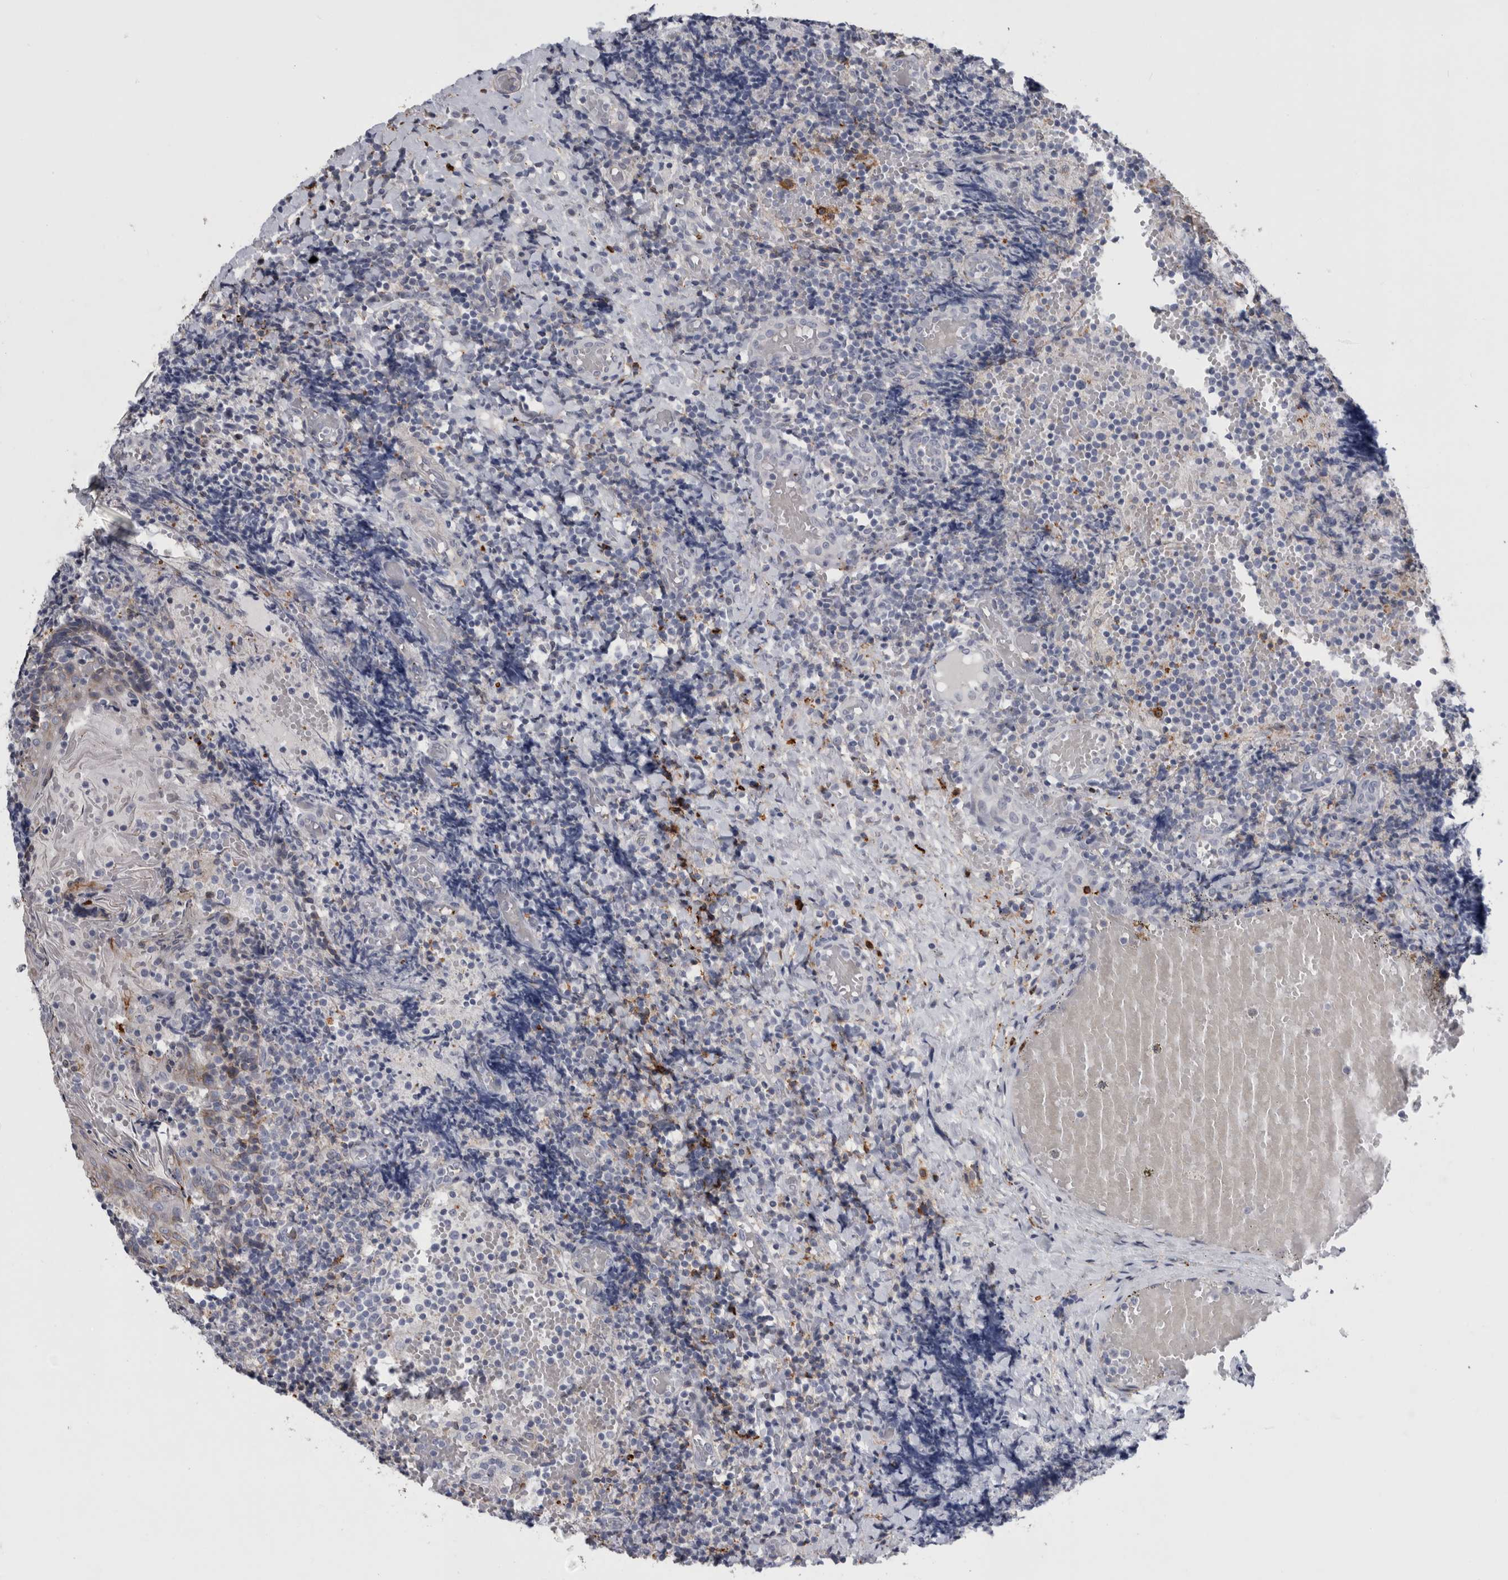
{"staining": {"intensity": "negative", "quantity": "none", "location": "none"}, "tissue": "tonsil", "cell_type": "Germinal center cells", "image_type": "normal", "snomed": [{"axis": "morphology", "description": "Normal tissue, NOS"}, {"axis": "topography", "description": "Tonsil"}], "caption": "Normal tonsil was stained to show a protein in brown. There is no significant positivity in germinal center cells.", "gene": "DNAJC24", "patient": {"sex": "female", "age": 19}}